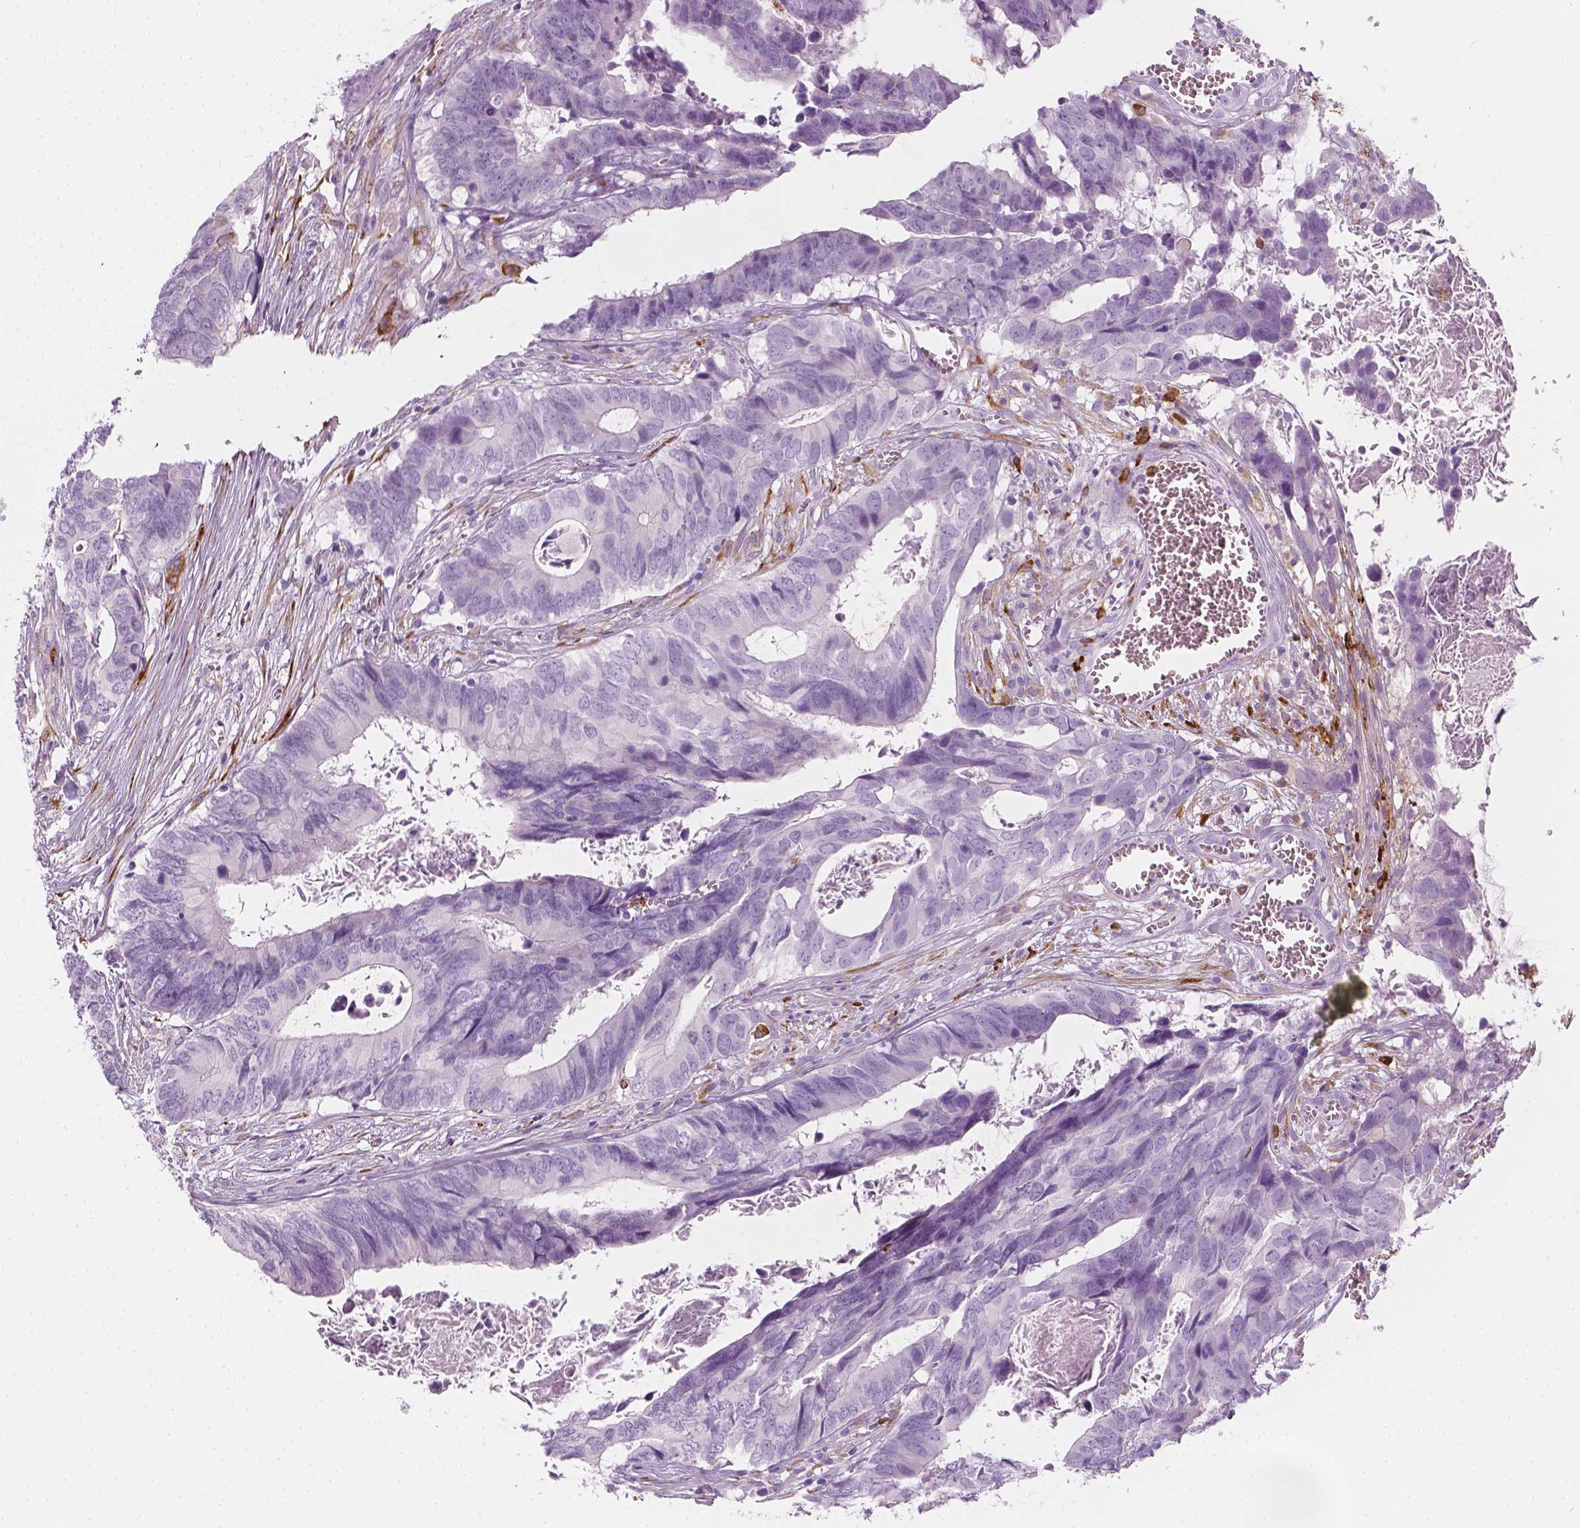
{"staining": {"intensity": "negative", "quantity": "none", "location": "none"}, "tissue": "colorectal cancer", "cell_type": "Tumor cells", "image_type": "cancer", "snomed": [{"axis": "morphology", "description": "Adenocarcinoma, NOS"}, {"axis": "topography", "description": "Colon"}], "caption": "Protein analysis of adenocarcinoma (colorectal) reveals no significant positivity in tumor cells. (Immunohistochemistry (ihc), brightfield microscopy, high magnification).", "gene": "CES1", "patient": {"sex": "female", "age": 82}}